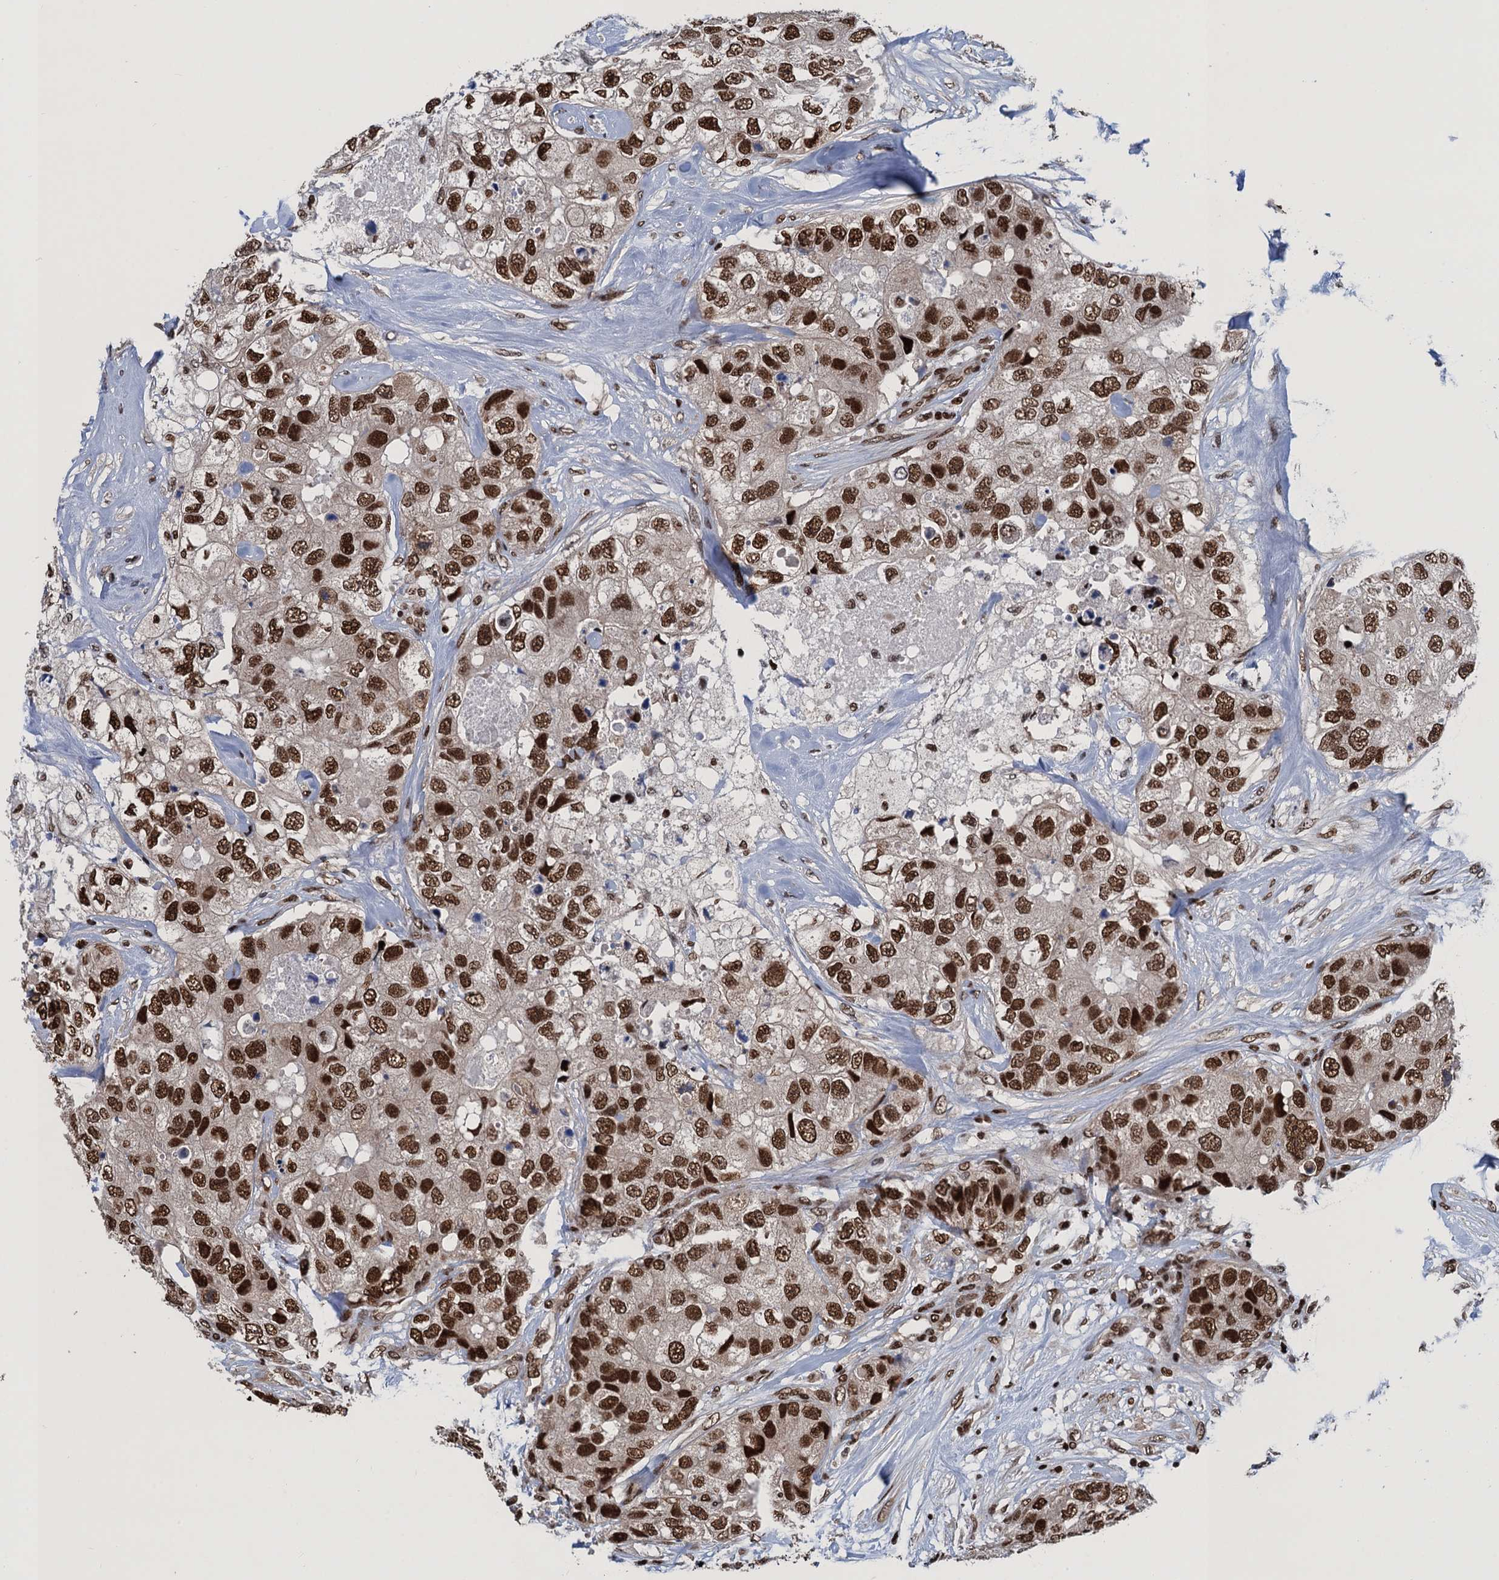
{"staining": {"intensity": "strong", "quantity": ">75%", "location": "nuclear"}, "tissue": "breast cancer", "cell_type": "Tumor cells", "image_type": "cancer", "snomed": [{"axis": "morphology", "description": "Duct carcinoma"}, {"axis": "topography", "description": "Breast"}], "caption": "Breast cancer (intraductal carcinoma) was stained to show a protein in brown. There is high levels of strong nuclear expression in about >75% of tumor cells.", "gene": "PPP4R1", "patient": {"sex": "female", "age": 62}}